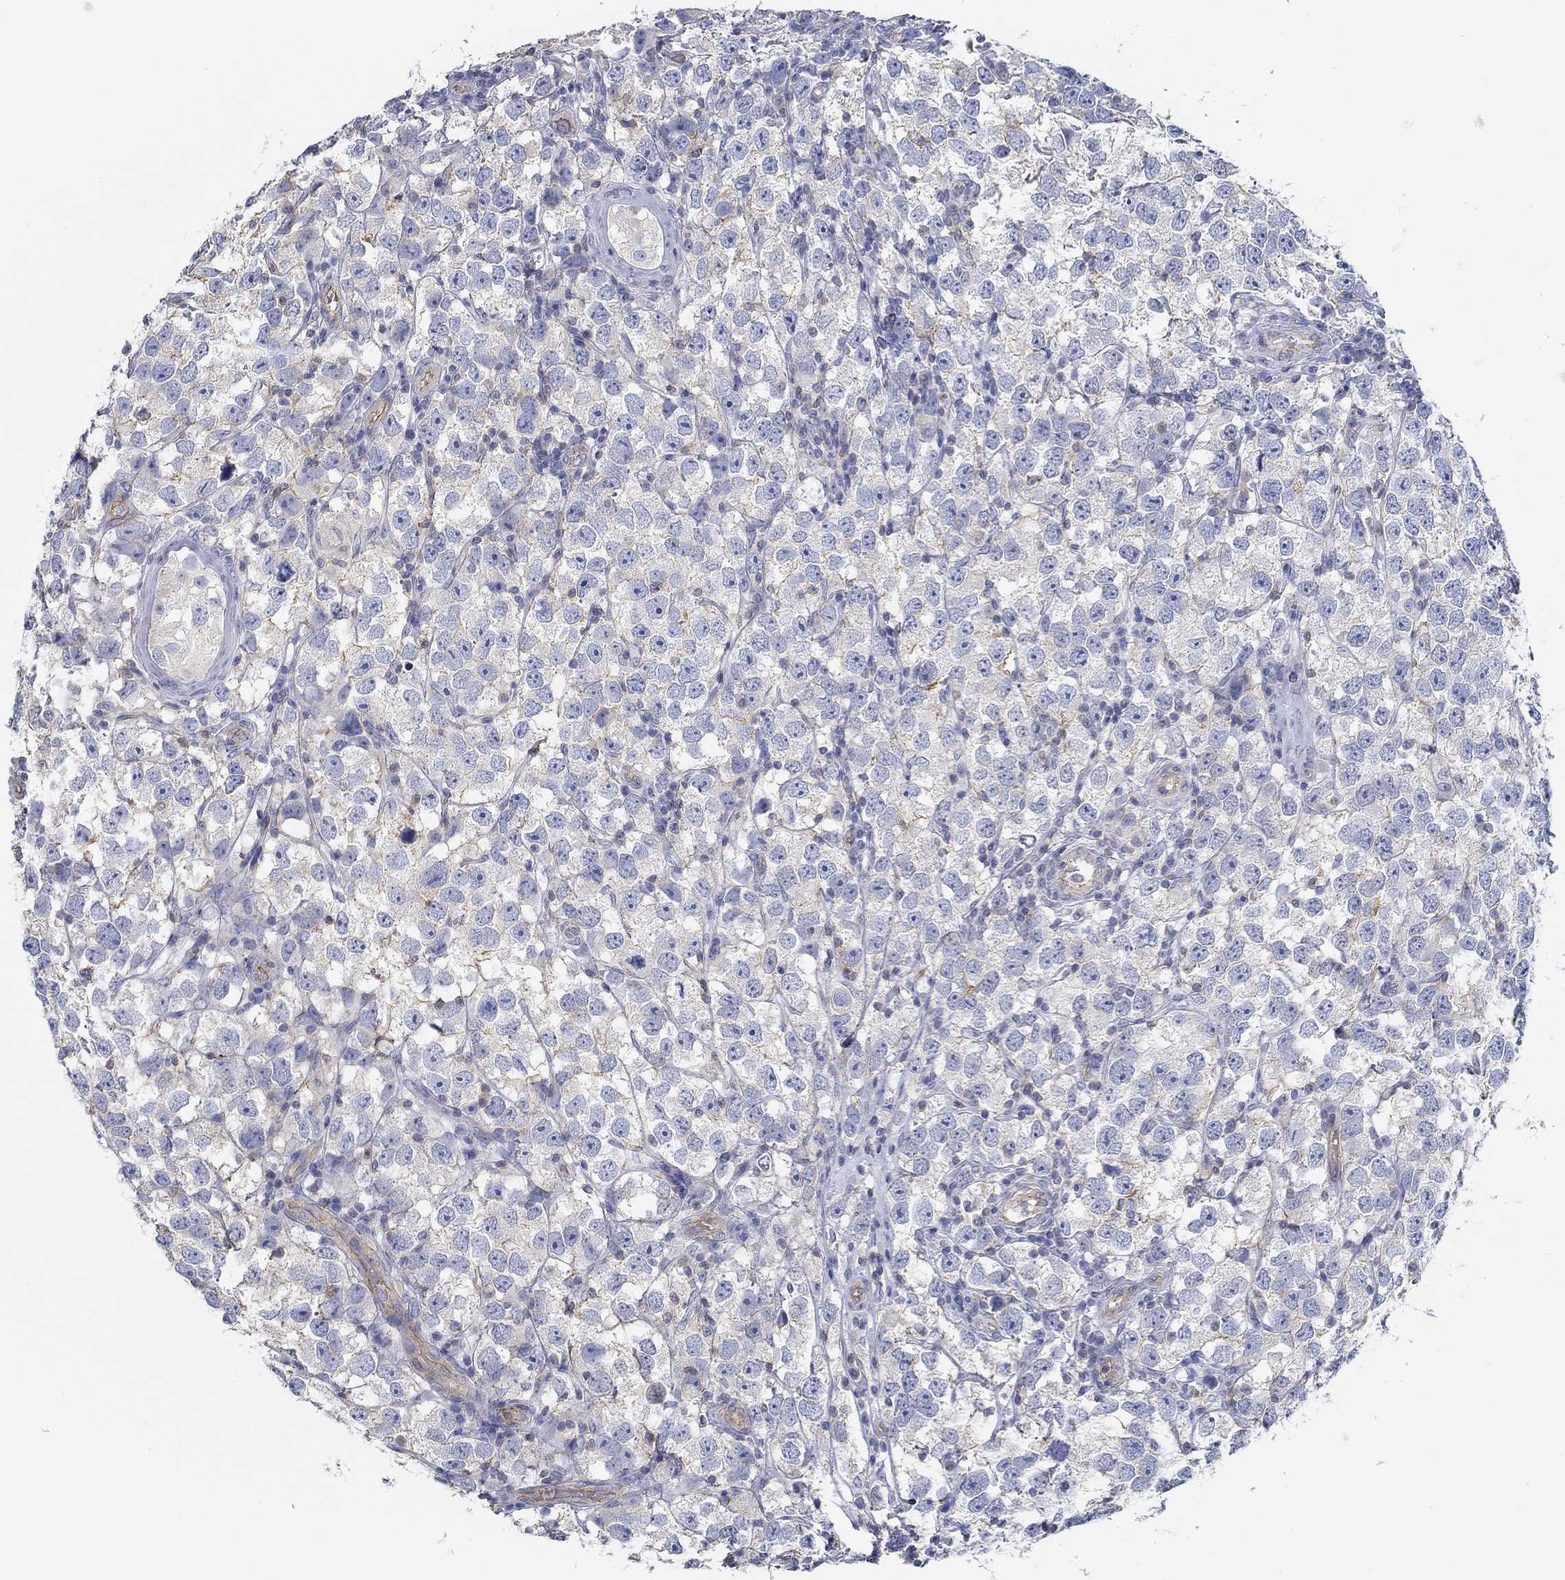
{"staining": {"intensity": "weak", "quantity": "<25%", "location": "cytoplasmic/membranous"}, "tissue": "testis cancer", "cell_type": "Tumor cells", "image_type": "cancer", "snomed": [{"axis": "morphology", "description": "Seminoma, NOS"}, {"axis": "topography", "description": "Testis"}], "caption": "An immunohistochemistry (IHC) photomicrograph of testis cancer is shown. There is no staining in tumor cells of testis cancer.", "gene": "BBOF1", "patient": {"sex": "male", "age": 26}}